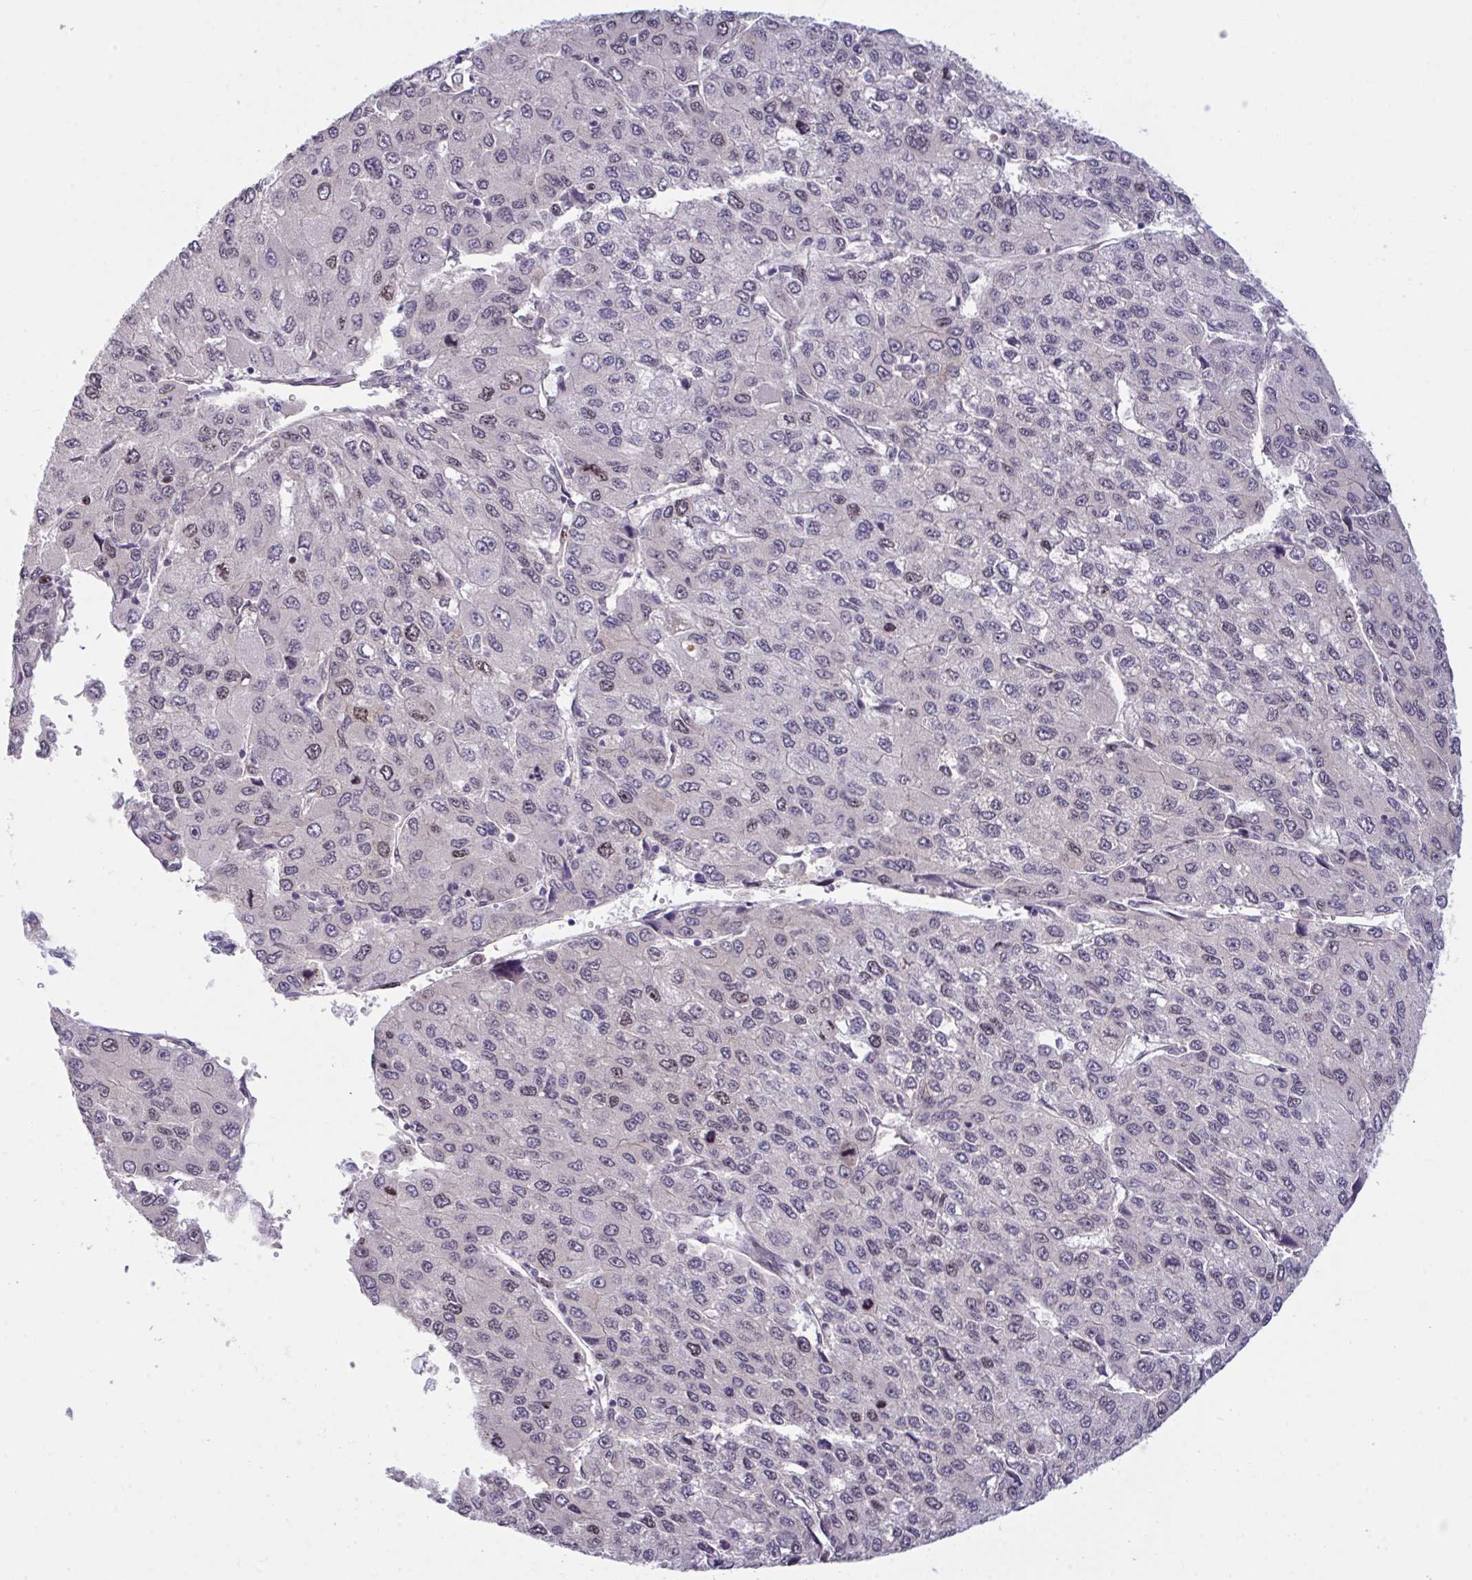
{"staining": {"intensity": "negative", "quantity": "none", "location": "none"}, "tissue": "liver cancer", "cell_type": "Tumor cells", "image_type": "cancer", "snomed": [{"axis": "morphology", "description": "Carcinoma, Hepatocellular, NOS"}, {"axis": "topography", "description": "Liver"}], "caption": "Immunohistochemical staining of human liver hepatocellular carcinoma reveals no significant expression in tumor cells.", "gene": "SETD7", "patient": {"sex": "female", "age": 66}}